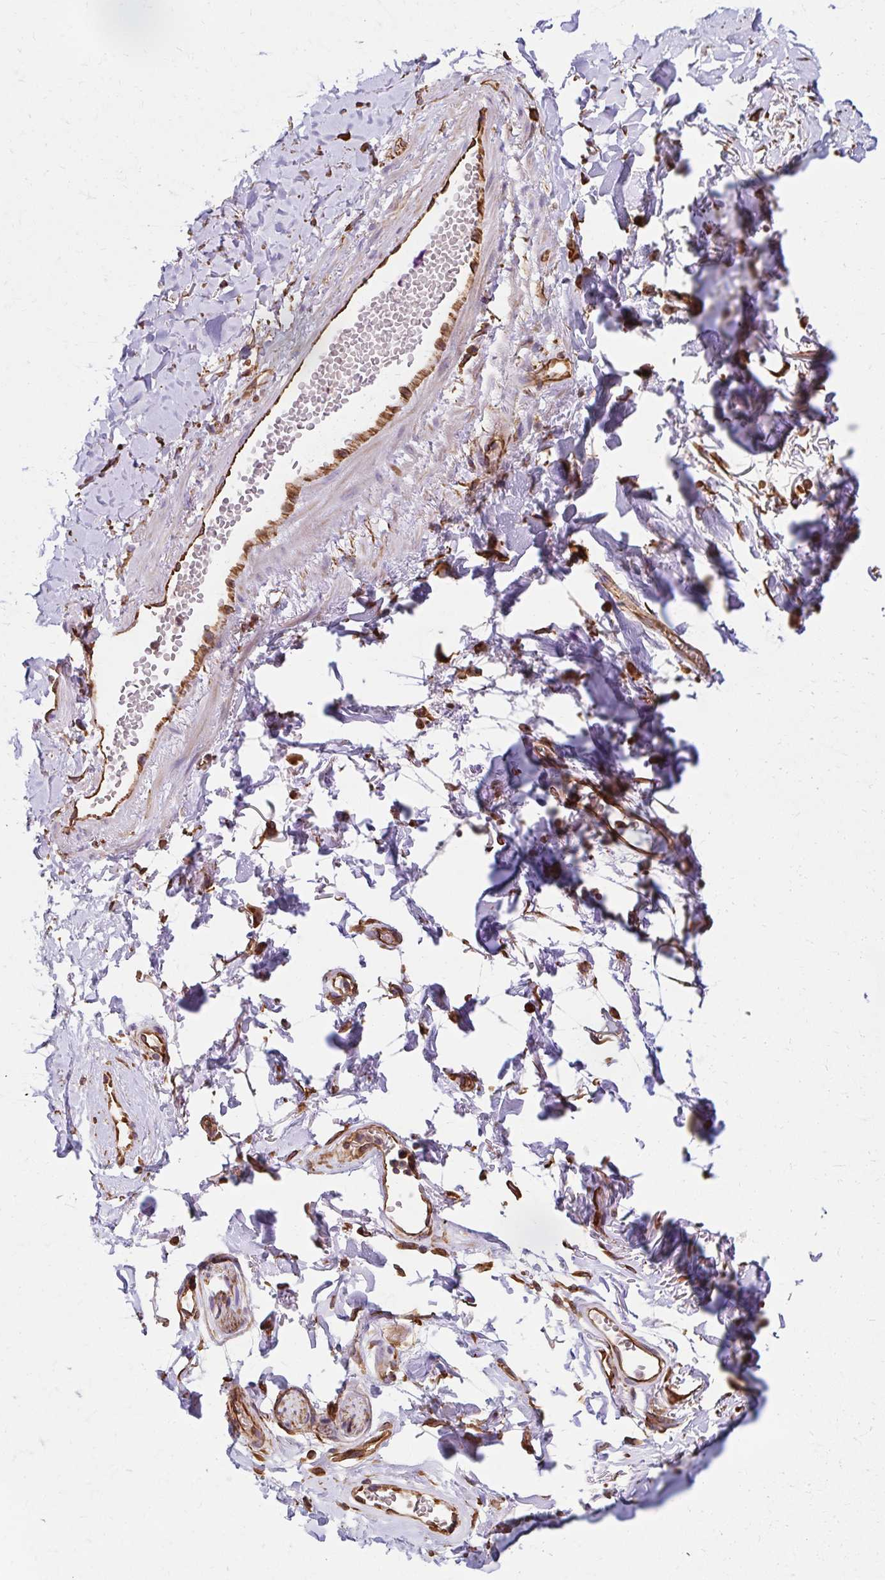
{"staining": {"intensity": "moderate", "quantity": ">75%", "location": "cytoplasmic/membranous"}, "tissue": "adipose tissue", "cell_type": "Adipocytes", "image_type": "normal", "snomed": [{"axis": "morphology", "description": "Normal tissue, NOS"}, {"axis": "topography", "description": "Anal"}, {"axis": "topography", "description": "Peripheral nerve tissue"}], "caption": "Immunohistochemical staining of normal adipose tissue displays moderate cytoplasmic/membranous protein staining in about >75% of adipocytes.", "gene": "TRPV6", "patient": {"sex": "male", "age": 78}}